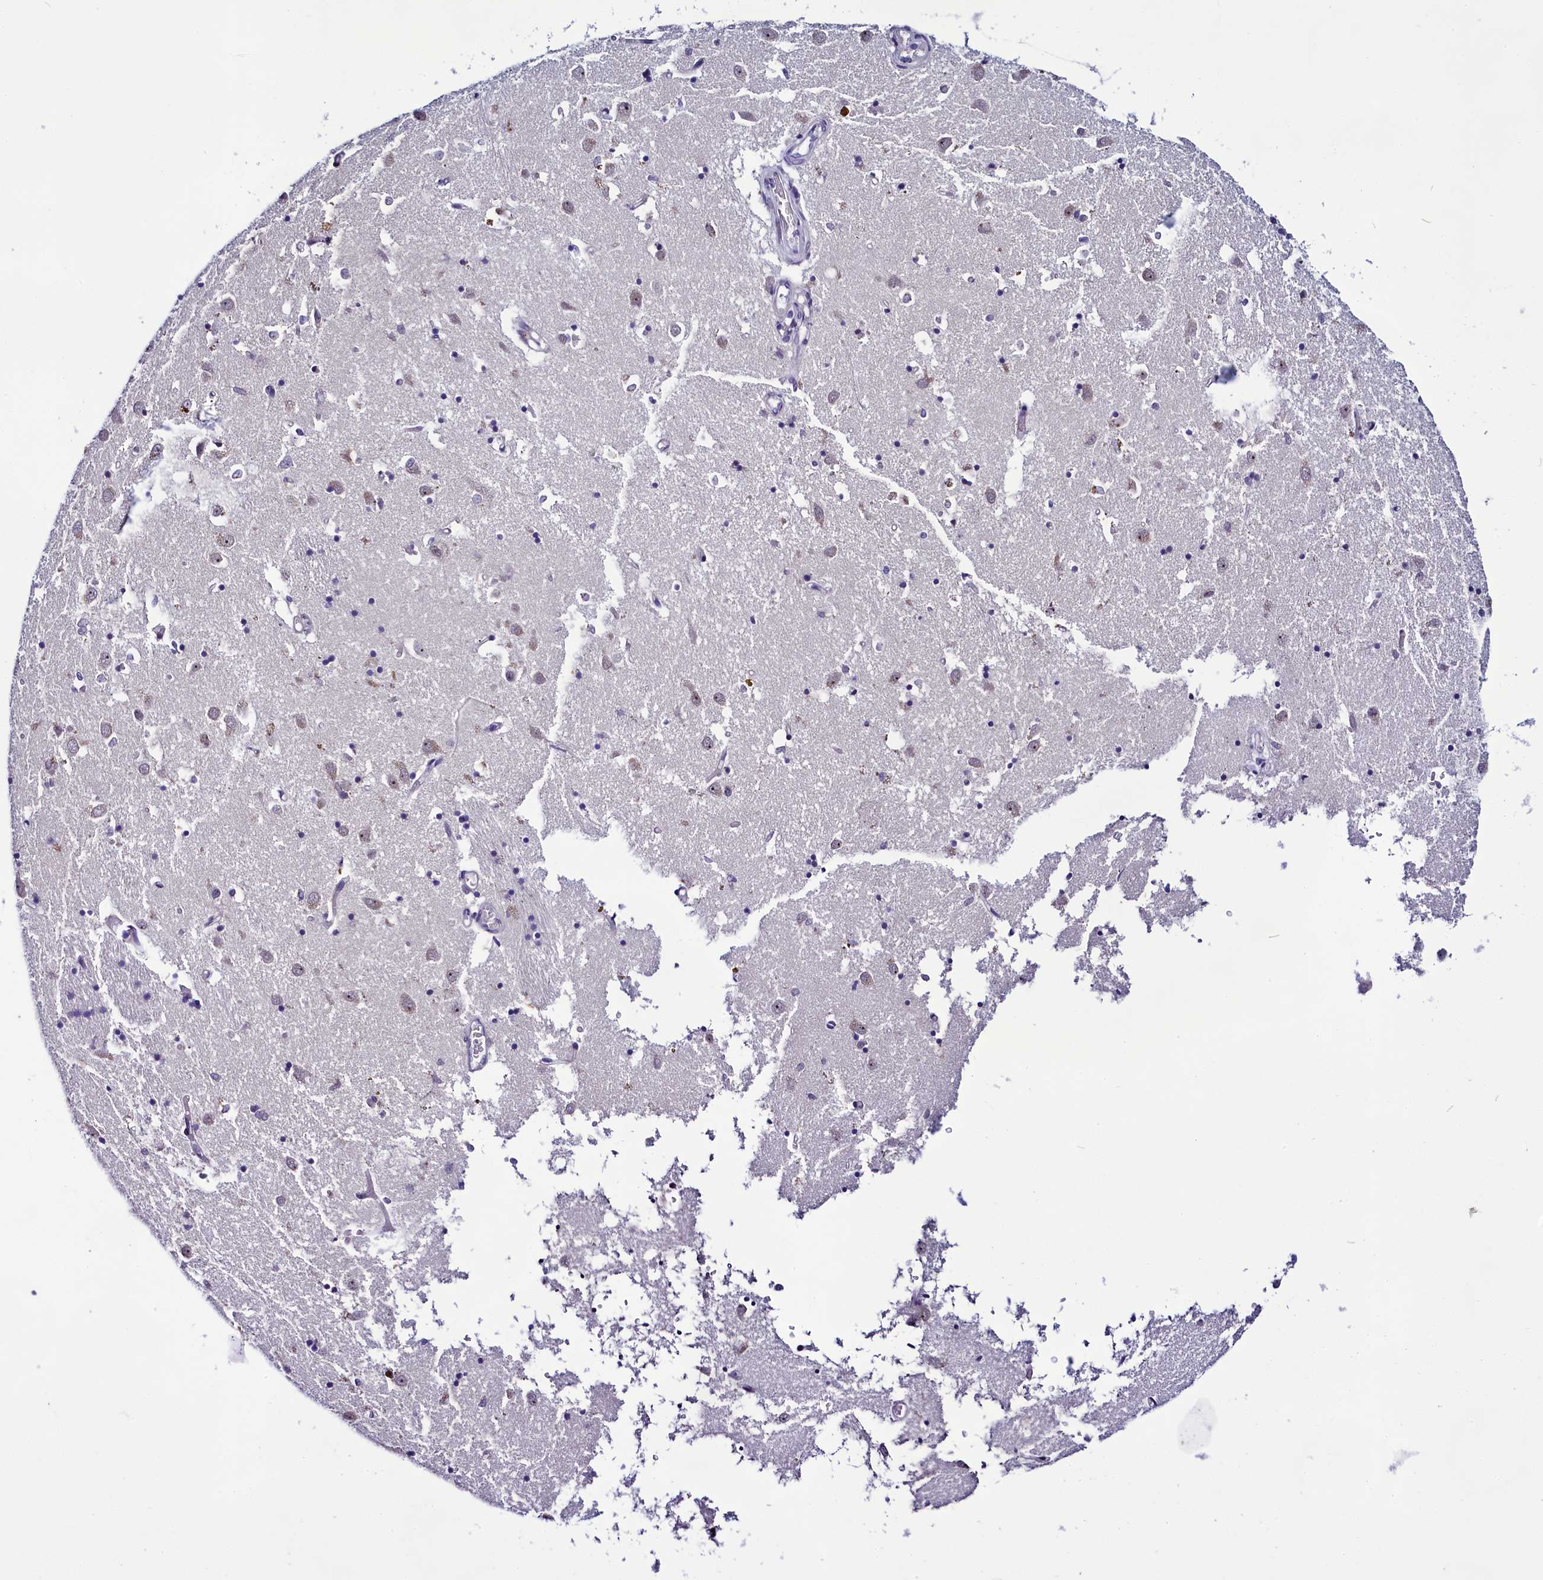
{"staining": {"intensity": "moderate", "quantity": "<25%", "location": "cytoplasmic/membranous"}, "tissue": "caudate", "cell_type": "Glial cells", "image_type": "normal", "snomed": [{"axis": "morphology", "description": "Normal tissue, NOS"}, {"axis": "topography", "description": "Lateral ventricle wall"}], "caption": "An immunohistochemistry (IHC) photomicrograph of normal tissue is shown. Protein staining in brown highlights moderate cytoplasmic/membranous positivity in caudate within glial cells.", "gene": "CCDC106", "patient": {"sex": "male", "age": 70}}